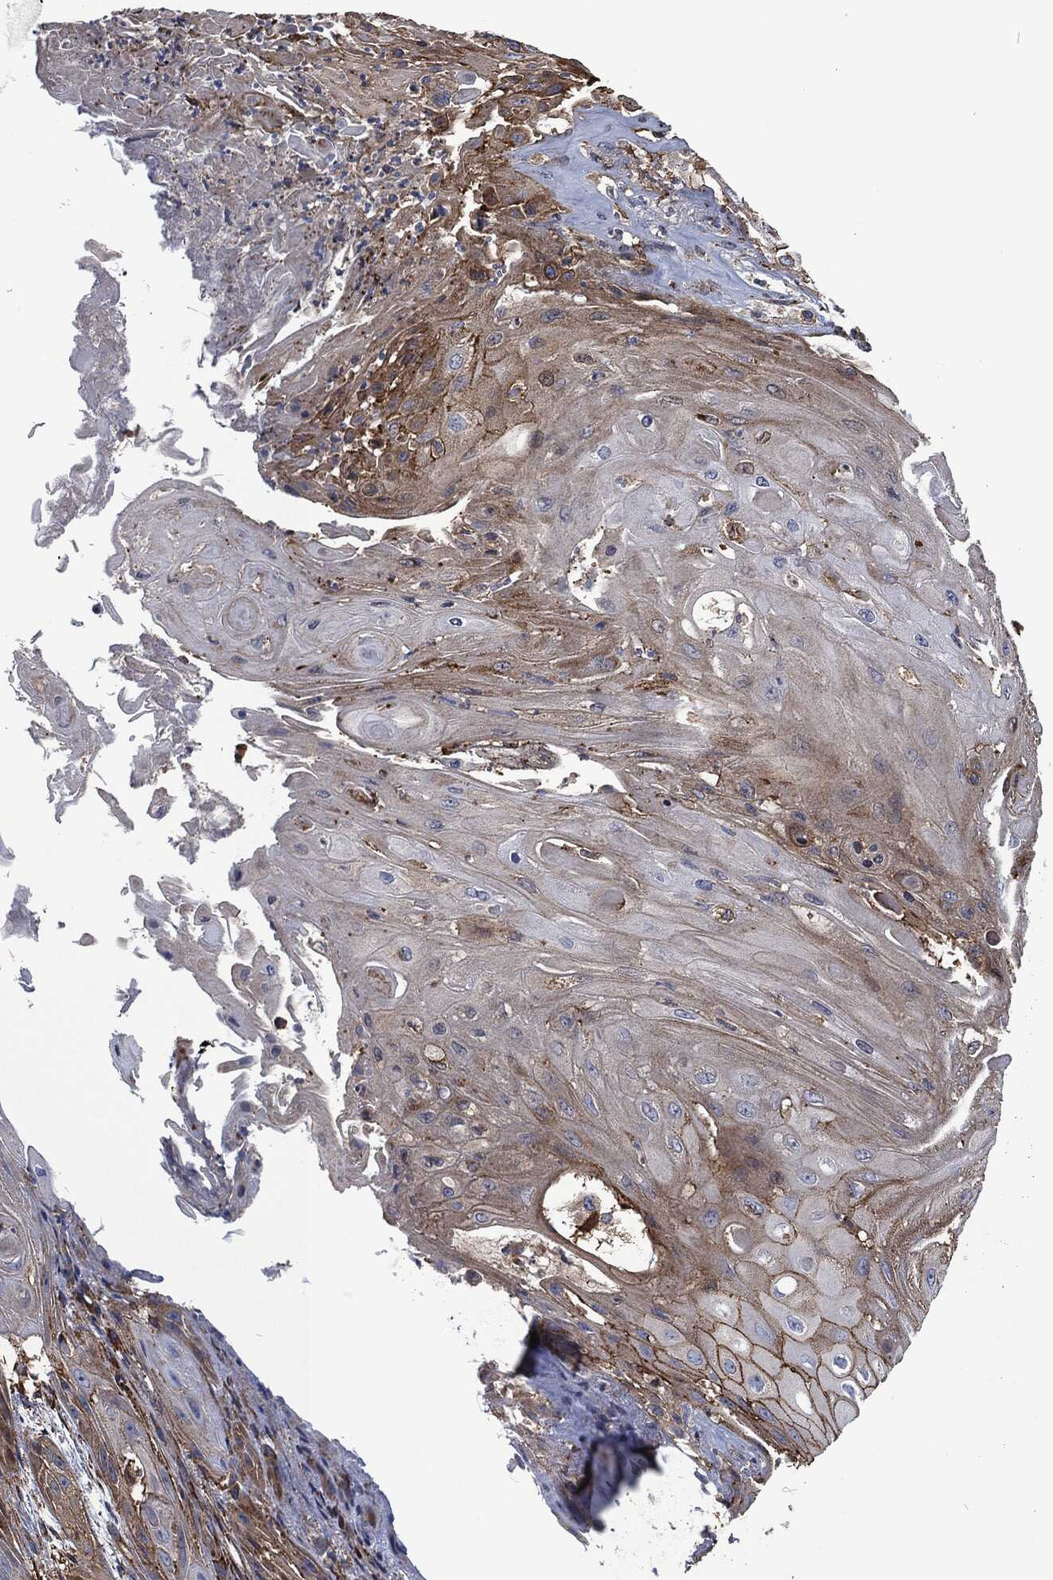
{"staining": {"intensity": "strong", "quantity": "<25%", "location": "cytoplasmic/membranous"}, "tissue": "skin cancer", "cell_type": "Tumor cells", "image_type": "cancer", "snomed": [{"axis": "morphology", "description": "Squamous cell carcinoma, NOS"}, {"axis": "topography", "description": "Skin"}], "caption": "Human skin cancer (squamous cell carcinoma) stained with a brown dye reveals strong cytoplasmic/membranous positive expression in about <25% of tumor cells.", "gene": "LGALS9", "patient": {"sex": "male", "age": 62}}